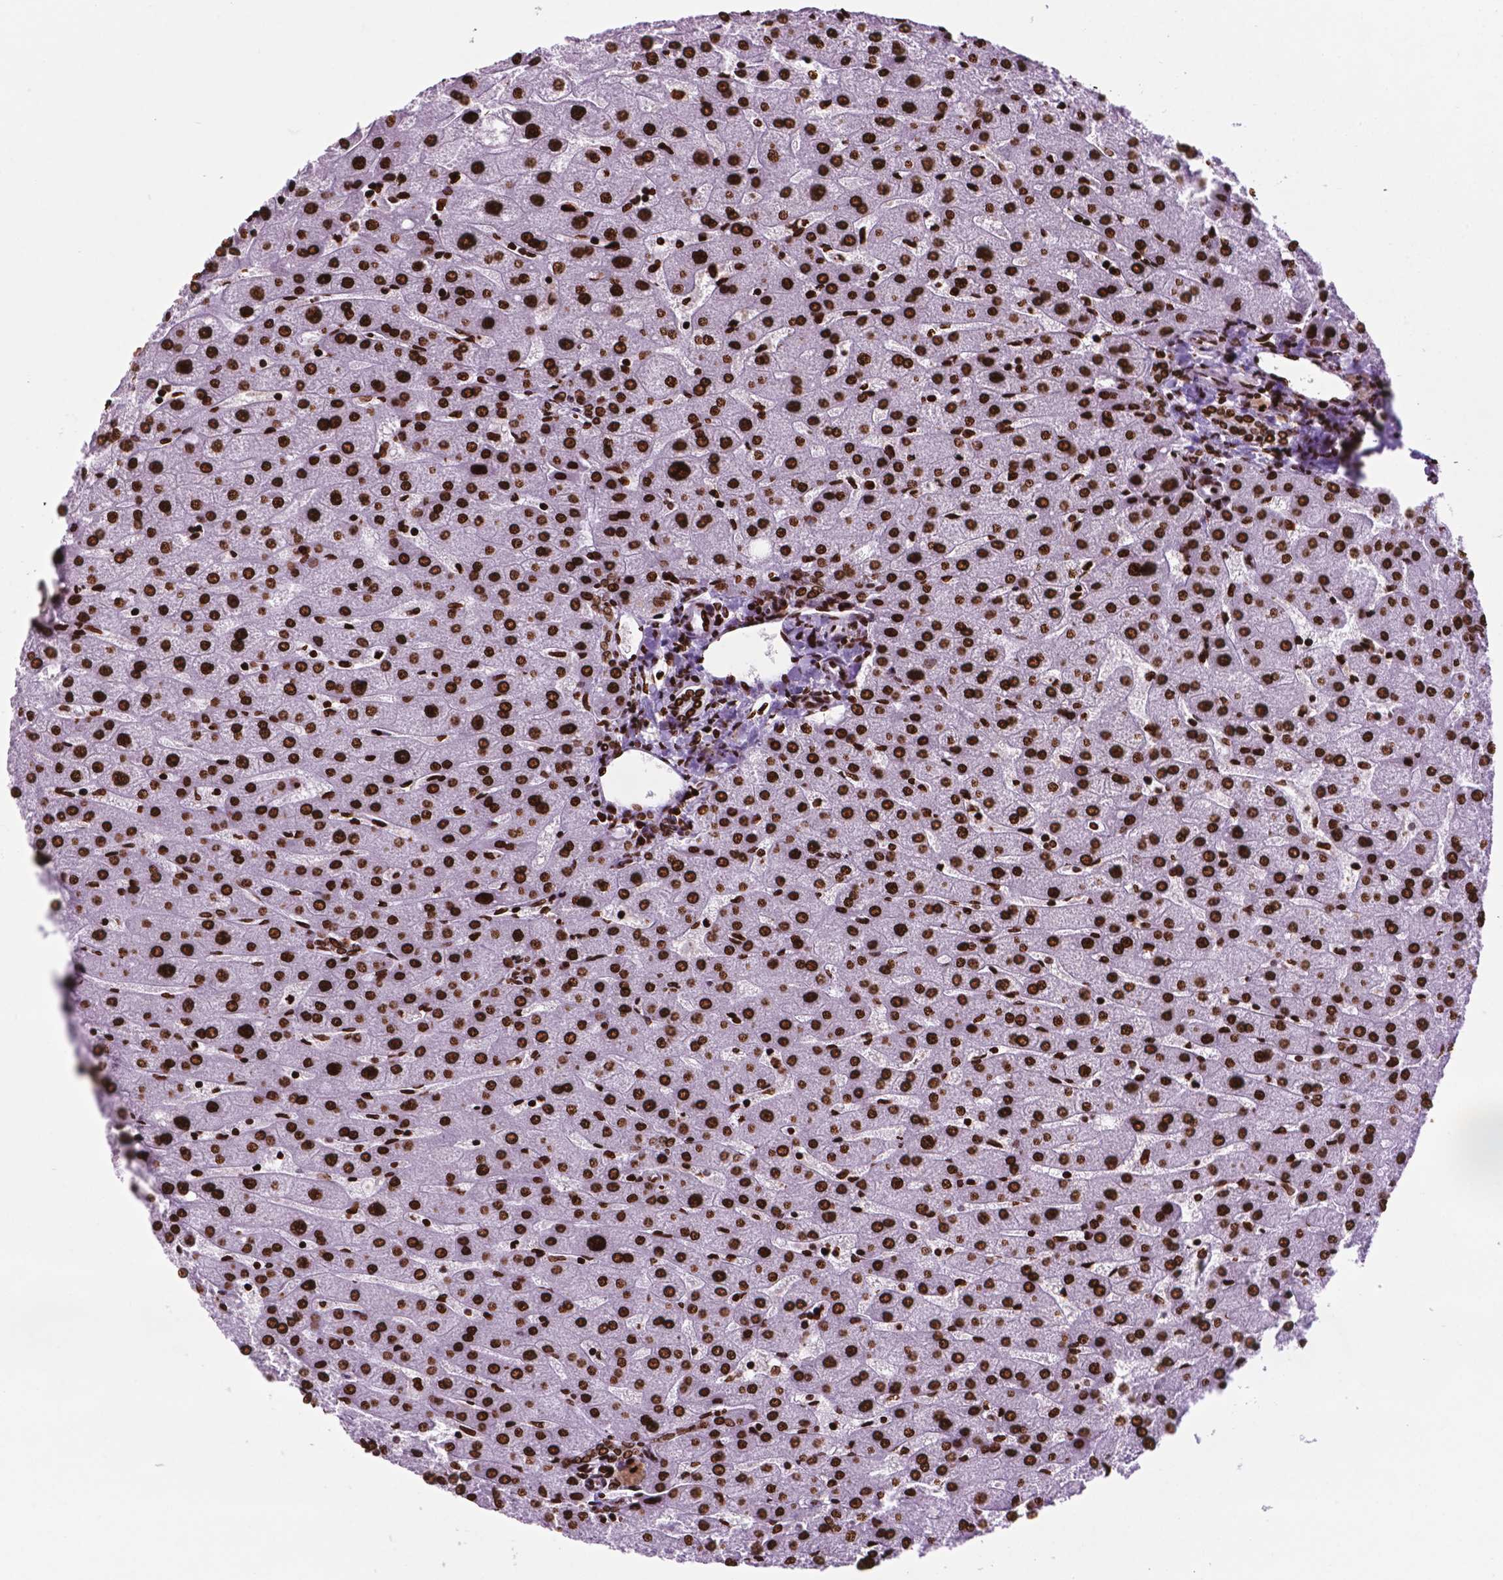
{"staining": {"intensity": "strong", "quantity": ">75%", "location": "nuclear"}, "tissue": "liver", "cell_type": "Cholangiocytes", "image_type": "normal", "snomed": [{"axis": "morphology", "description": "Normal tissue, NOS"}, {"axis": "topography", "description": "Liver"}], "caption": "A high-resolution micrograph shows immunohistochemistry (IHC) staining of normal liver, which displays strong nuclear positivity in about >75% of cholangiocytes. The staining was performed using DAB (3,3'-diaminobenzidine) to visualize the protein expression in brown, while the nuclei were stained in blue with hematoxylin (Magnification: 20x).", "gene": "TMEM250", "patient": {"sex": "male", "age": 67}}